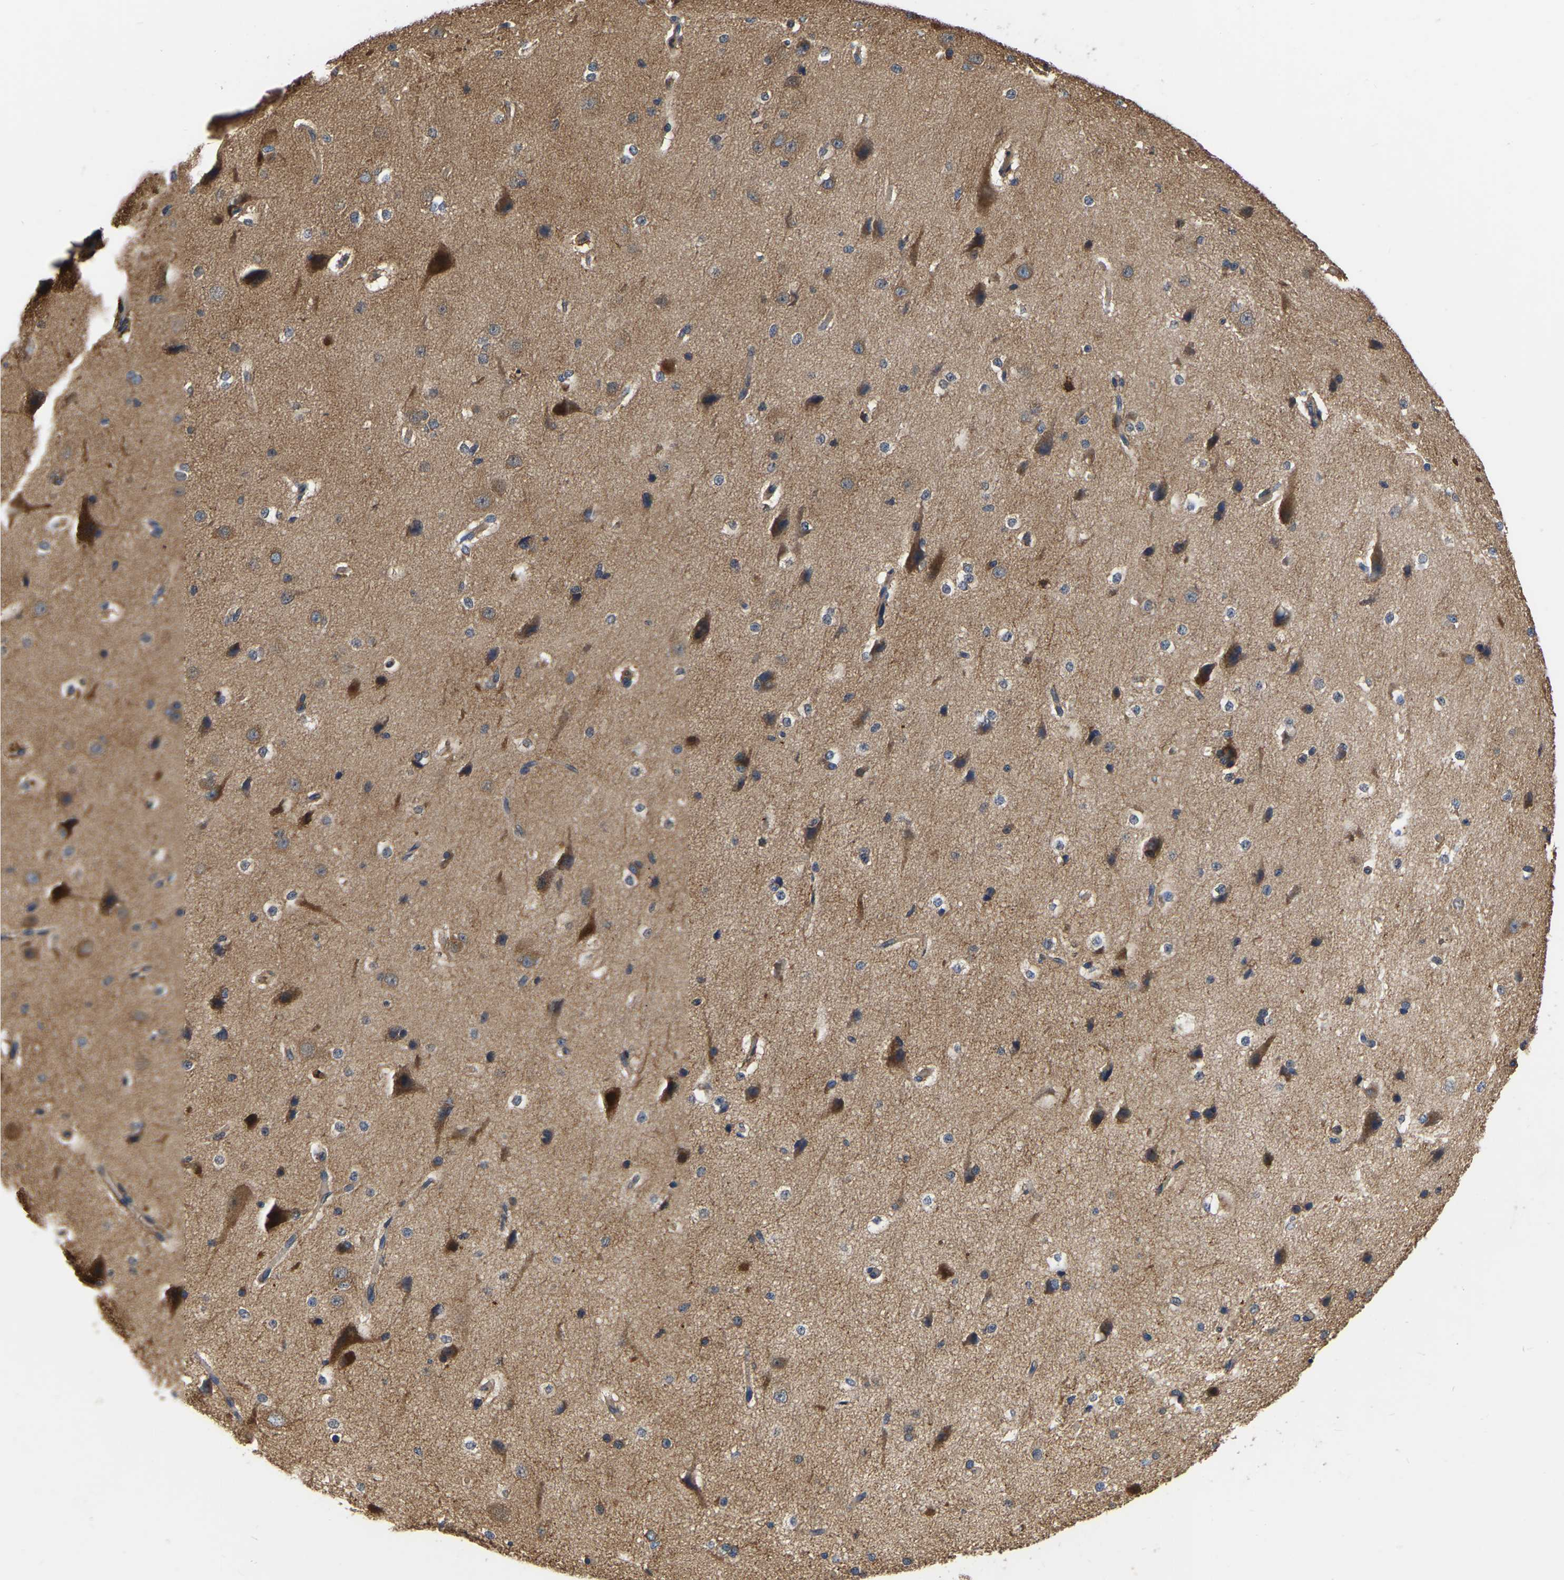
{"staining": {"intensity": "moderate", "quantity": "<25%", "location": "cytoplasmic/membranous"}, "tissue": "cerebral cortex", "cell_type": "Endothelial cells", "image_type": "normal", "snomed": [{"axis": "morphology", "description": "Normal tissue, NOS"}, {"axis": "morphology", "description": "Developmental malformation"}, {"axis": "topography", "description": "Cerebral cortex"}], "caption": "About <25% of endothelial cells in unremarkable human cerebral cortex demonstrate moderate cytoplasmic/membranous protein expression as visualized by brown immunohistochemical staining.", "gene": "GARS1", "patient": {"sex": "female", "age": 30}}